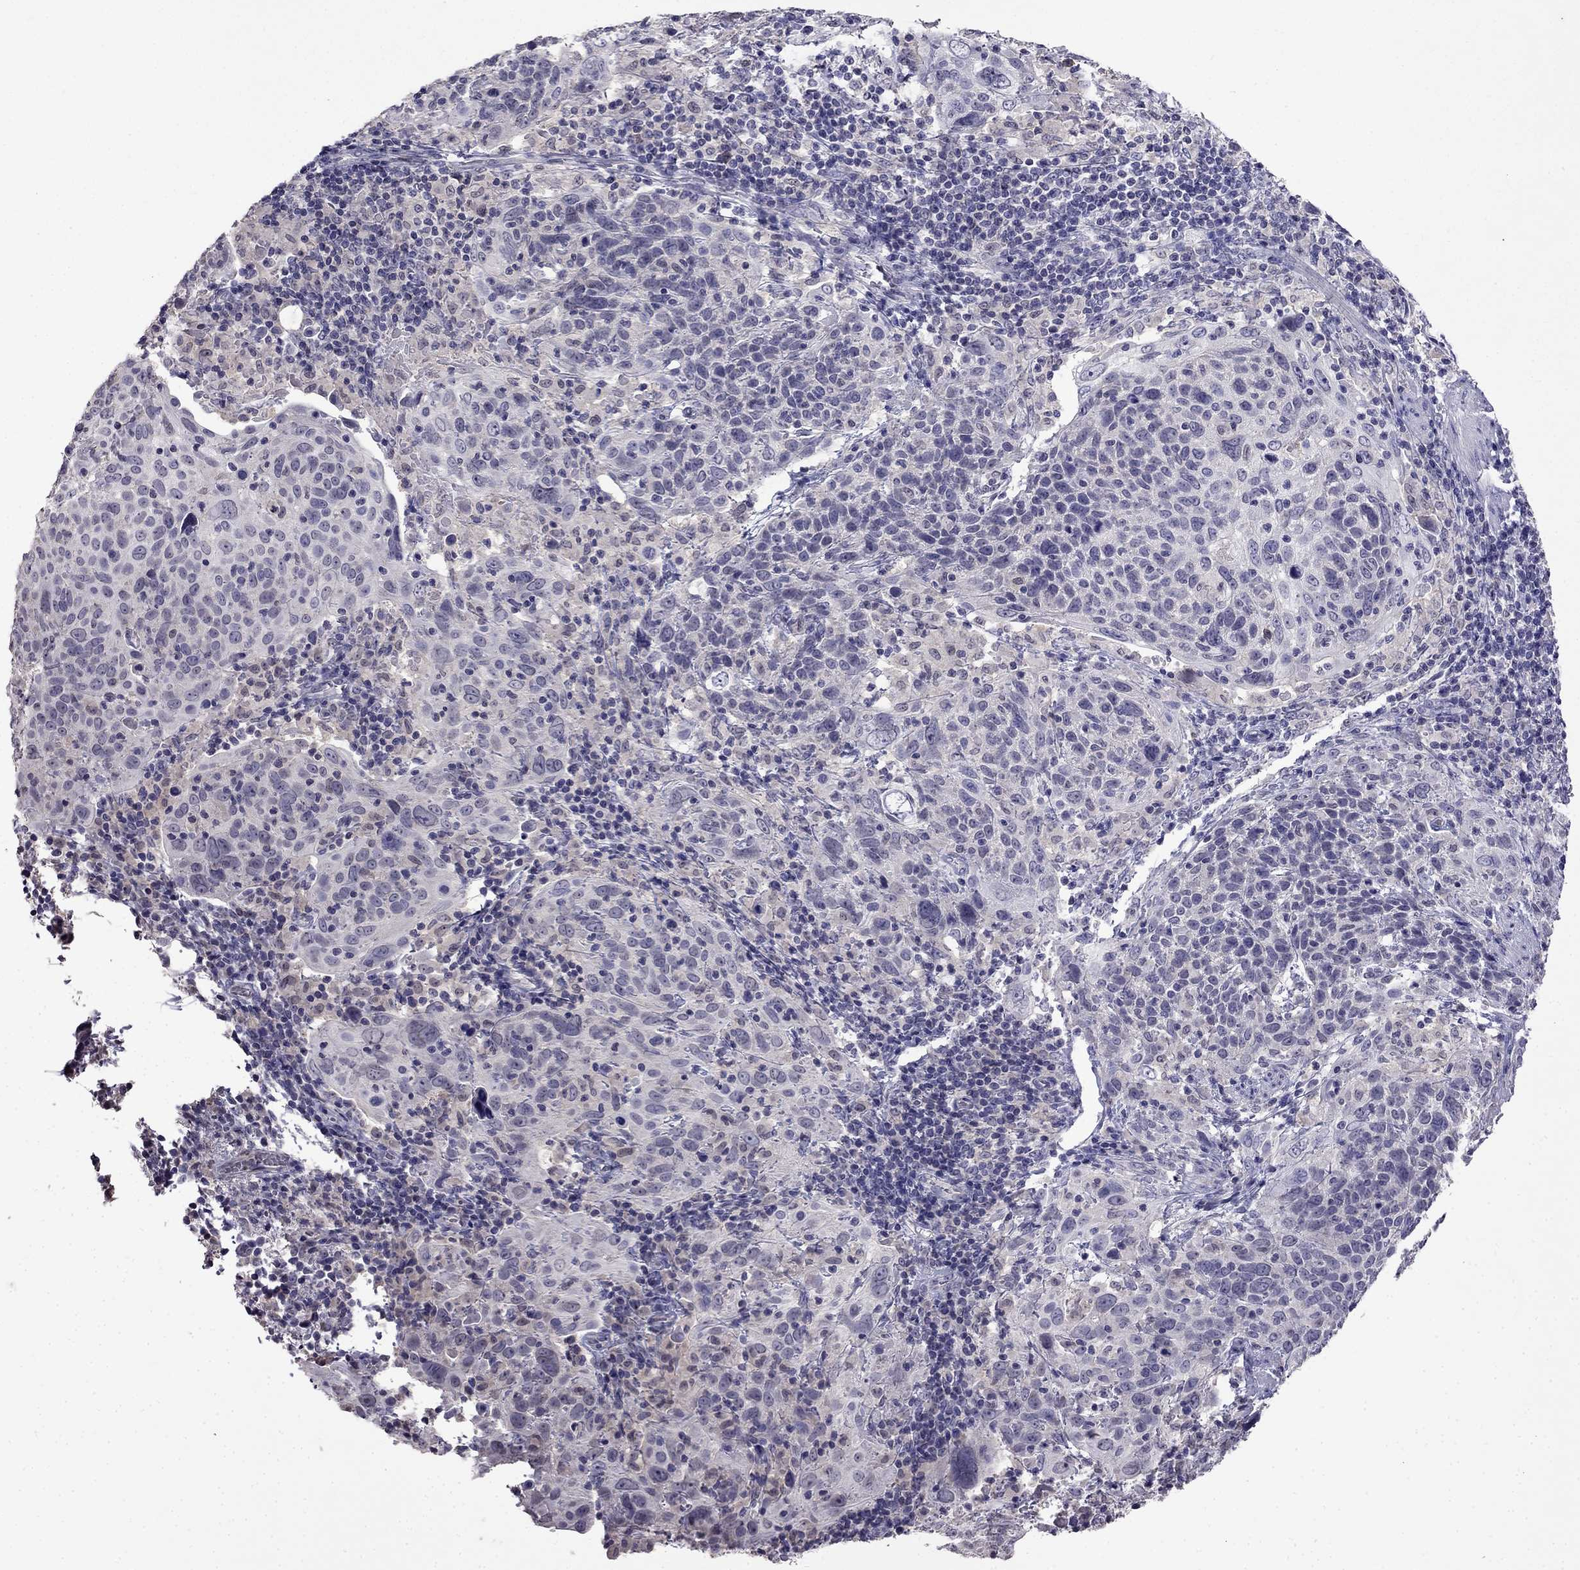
{"staining": {"intensity": "negative", "quantity": "none", "location": "none"}, "tissue": "cervical cancer", "cell_type": "Tumor cells", "image_type": "cancer", "snomed": [{"axis": "morphology", "description": "Squamous cell carcinoma, NOS"}, {"axis": "topography", "description": "Cervix"}], "caption": "Tumor cells show no significant protein staining in squamous cell carcinoma (cervical).", "gene": "AQP9", "patient": {"sex": "female", "age": 61}}